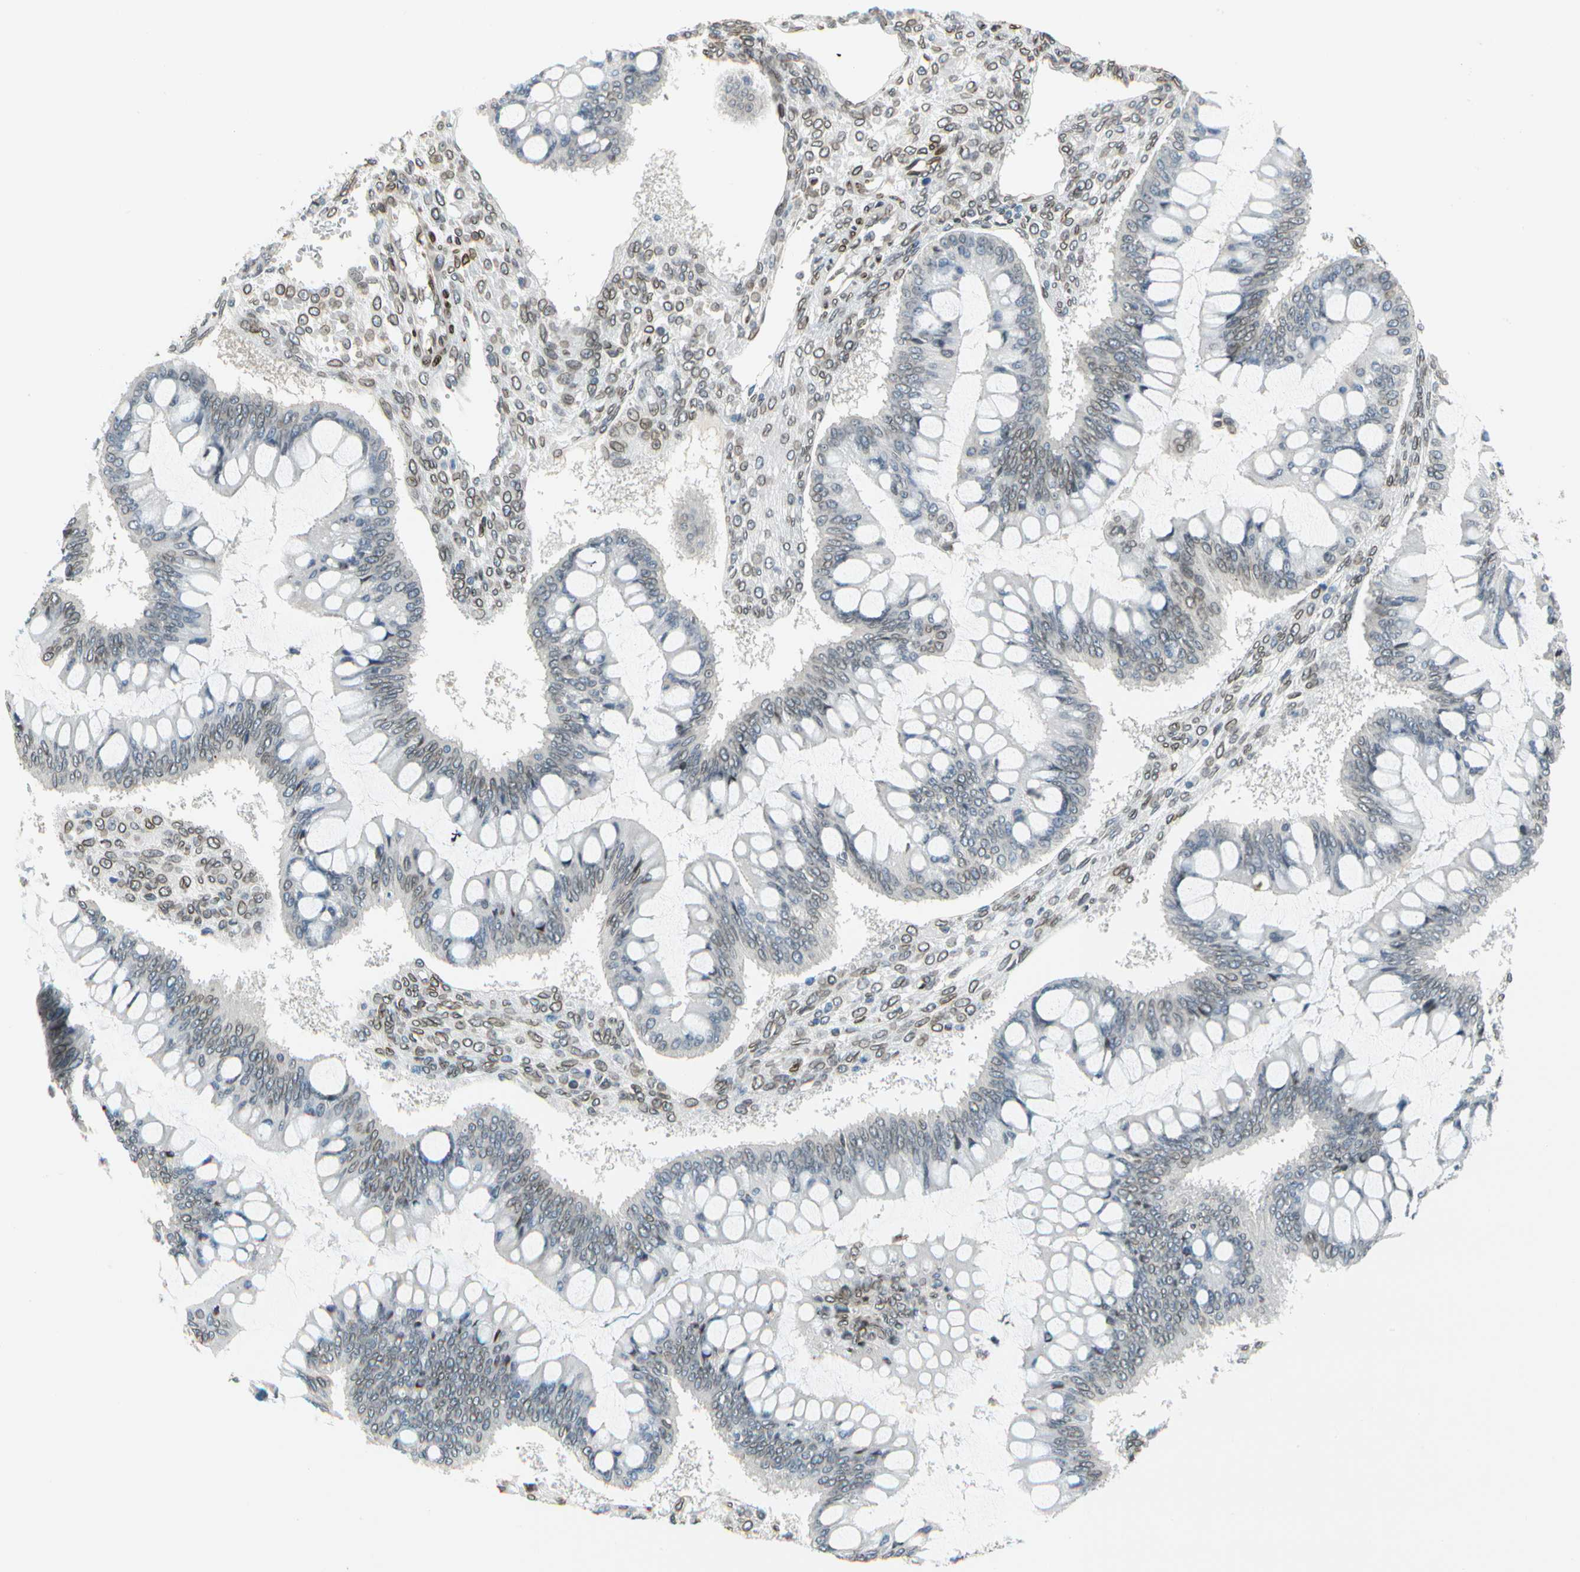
{"staining": {"intensity": "weak", "quantity": "<25%", "location": "cytoplasmic/membranous,nuclear"}, "tissue": "ovarian cancer", "cell_type": "Tumor cells", "image_type": "cancer", "snomed": [{"axis": "morphology", "description": "Cystadenocarcinoma, mucinous, NOS"}, {"axis": "topography", "description": "Ovary"}], "caption": "The micrograph shows no staining of tumor cells in mucinous cystadenocarcinoma (ovarian). The staining is performed using DAB (3,3'-diaminobenzidine) brown chromogen with nuclei counter-stained in using hematoxylin.", "gene": "SUN1", "patient": {"sex": "female", "age": 73}}